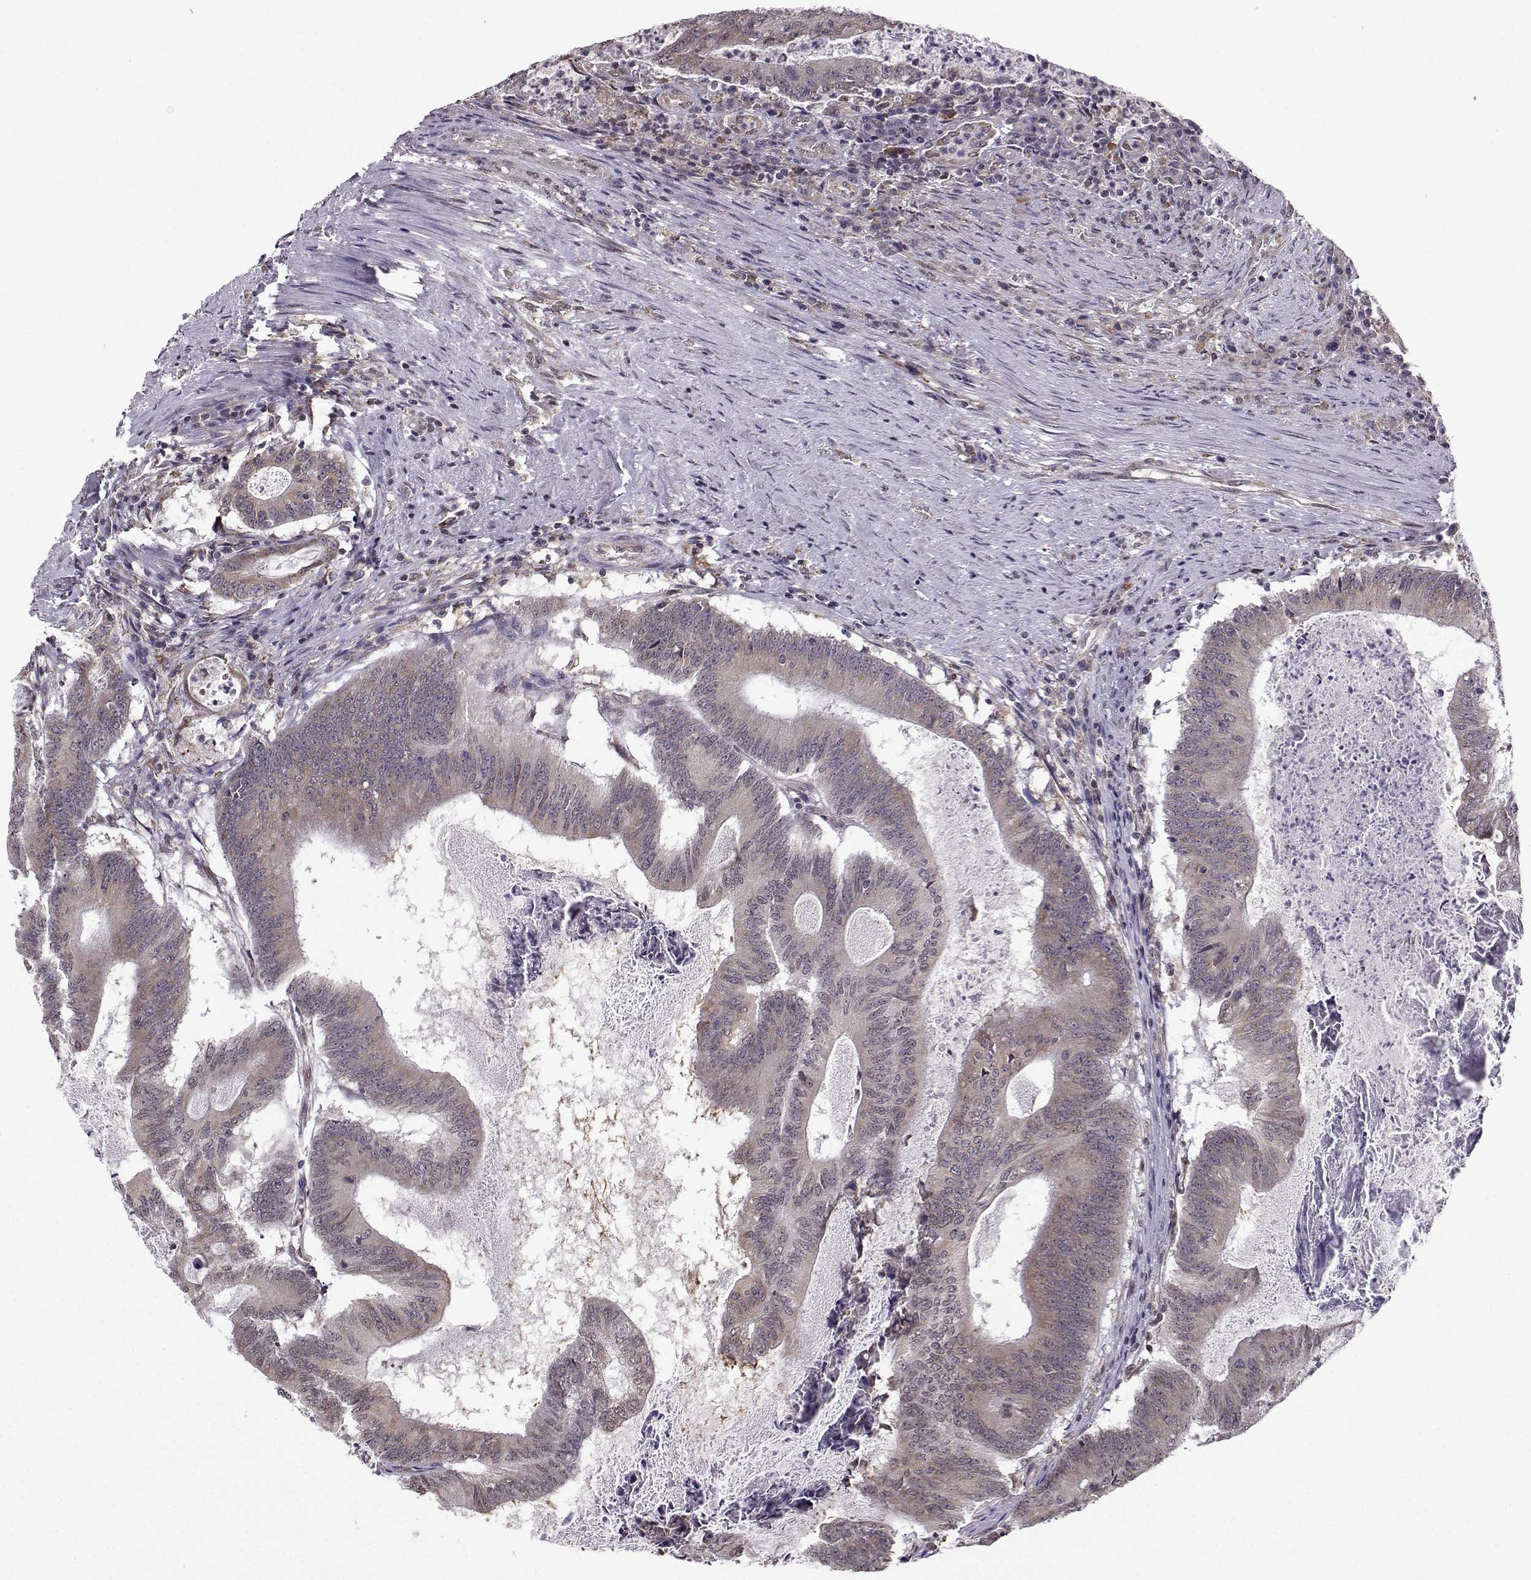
{"staining": {"intensity": "negative", "quantity": "none", "location": "none"}, "tissue": "colorectal cancer", "cell_type": "Tumor cells", "image_type": "cancer", "snomed": [{"axis": "morphology", "description": "Adenocarcinoma, NOS"}, {"axis": "topography", "description": "Colon"}], "caption": "DAB (3,3'-diaminobenzidine) immunohistochemical staining of adenocarcinoma (colorectal) demonstrates no significant expression in tumor cells. (DAB immunohistochemistry, high magnification).", "gene": "EZH1", "patient": {"sex": "female", "age": 70}}